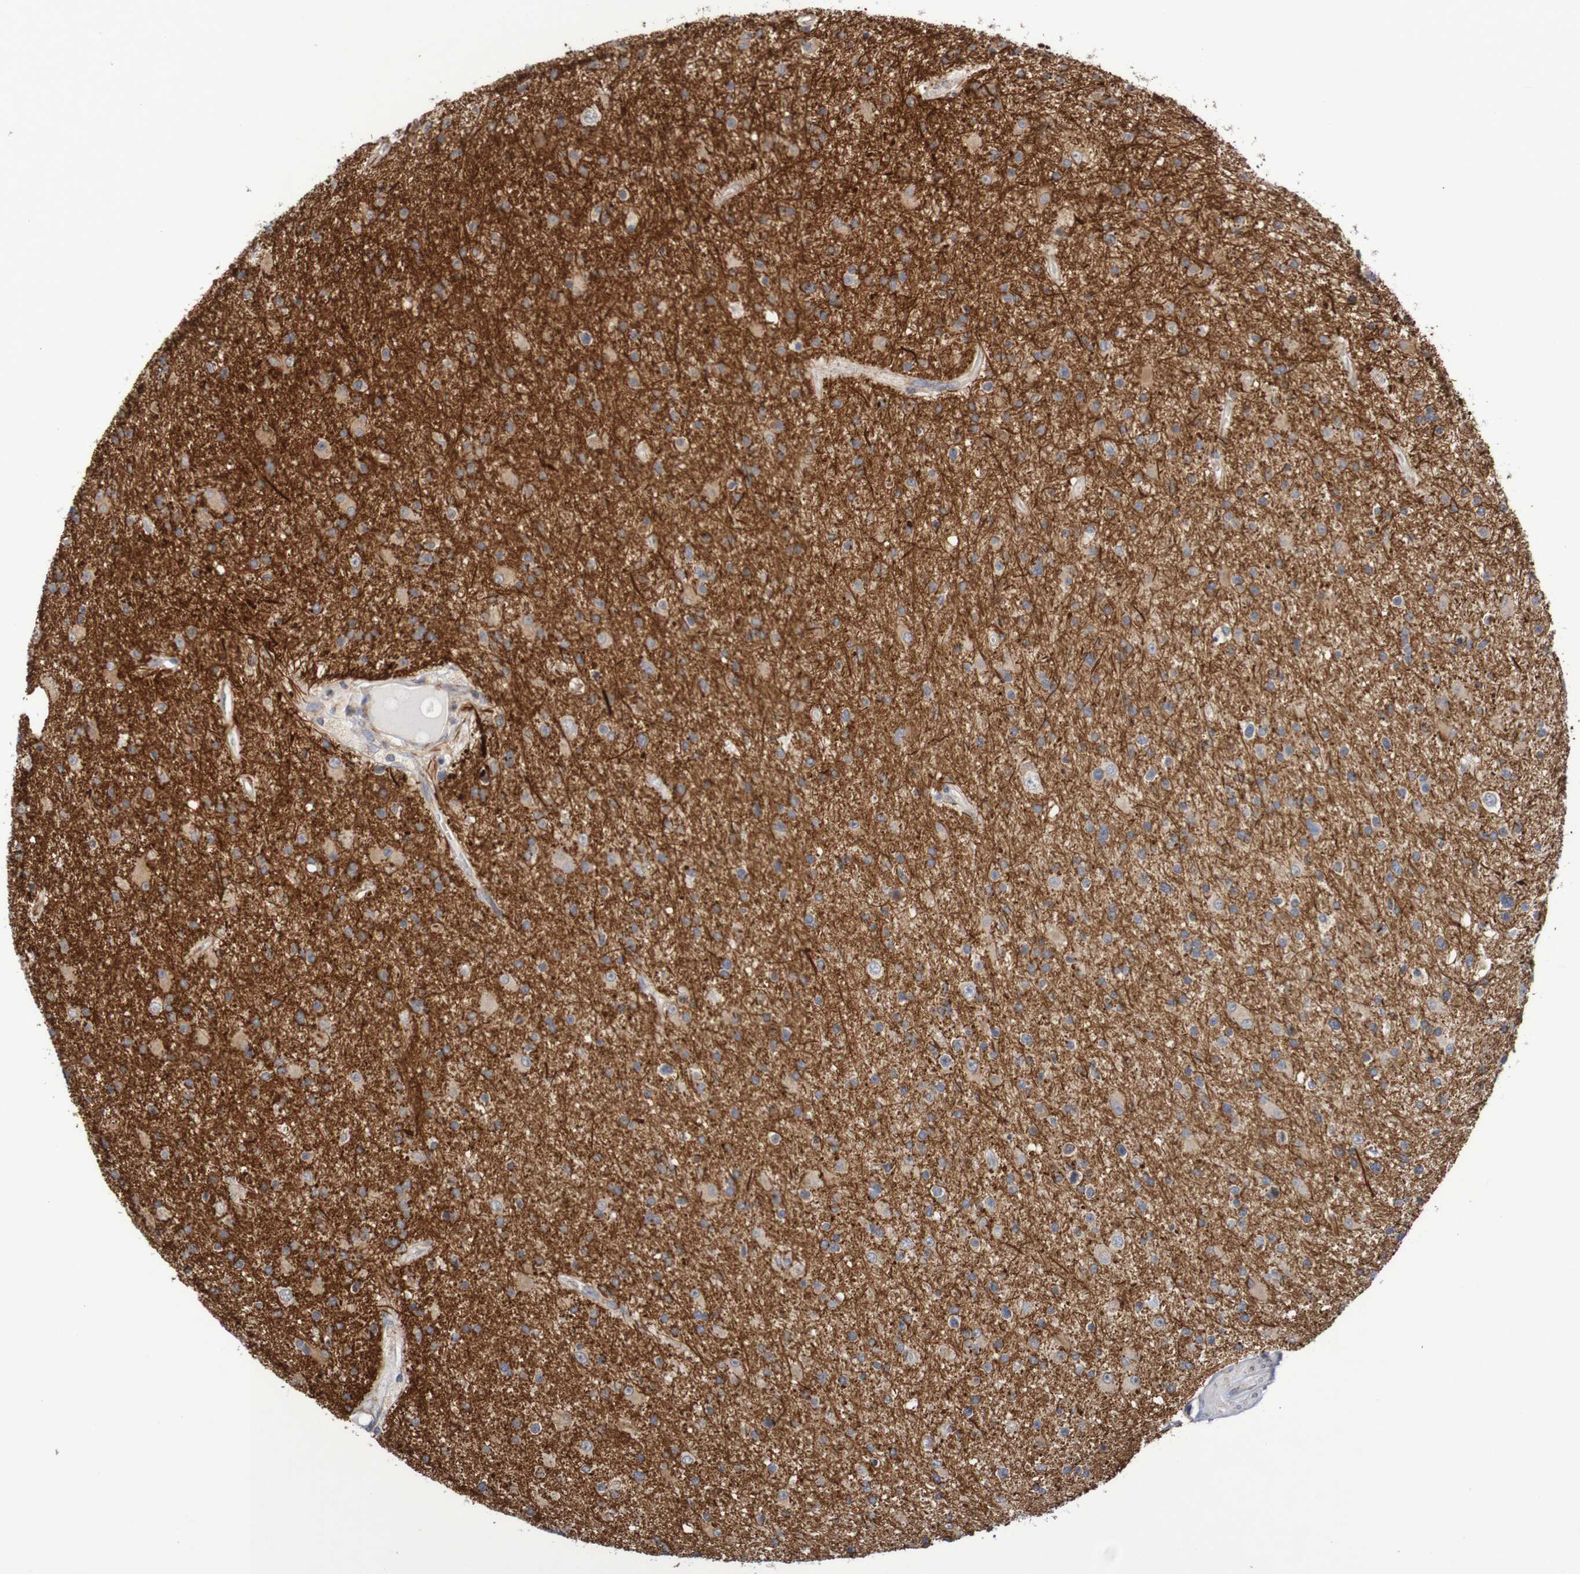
{"staining": {"intensity": "weak", "quantity": "25%-75%", "location": "cytoplasmic/membranous"}, "tissue": "glioma", "cell_type": "Tumor cells", "image_type": "cancer", "snomed": [{"axis": "morphology", "description": "Glioma, malignant, High grade"}, {"axis": "topography", "description": "Brain"}], "caption": "The photomicrograph shows immunohistochemical staining of glioma. There is weak cytoplasmic/membranous positivity is seen in about 25%-75% of tumor cells.", "gene": "DVL1", "patient": {"sex": "male", "age": 33}}